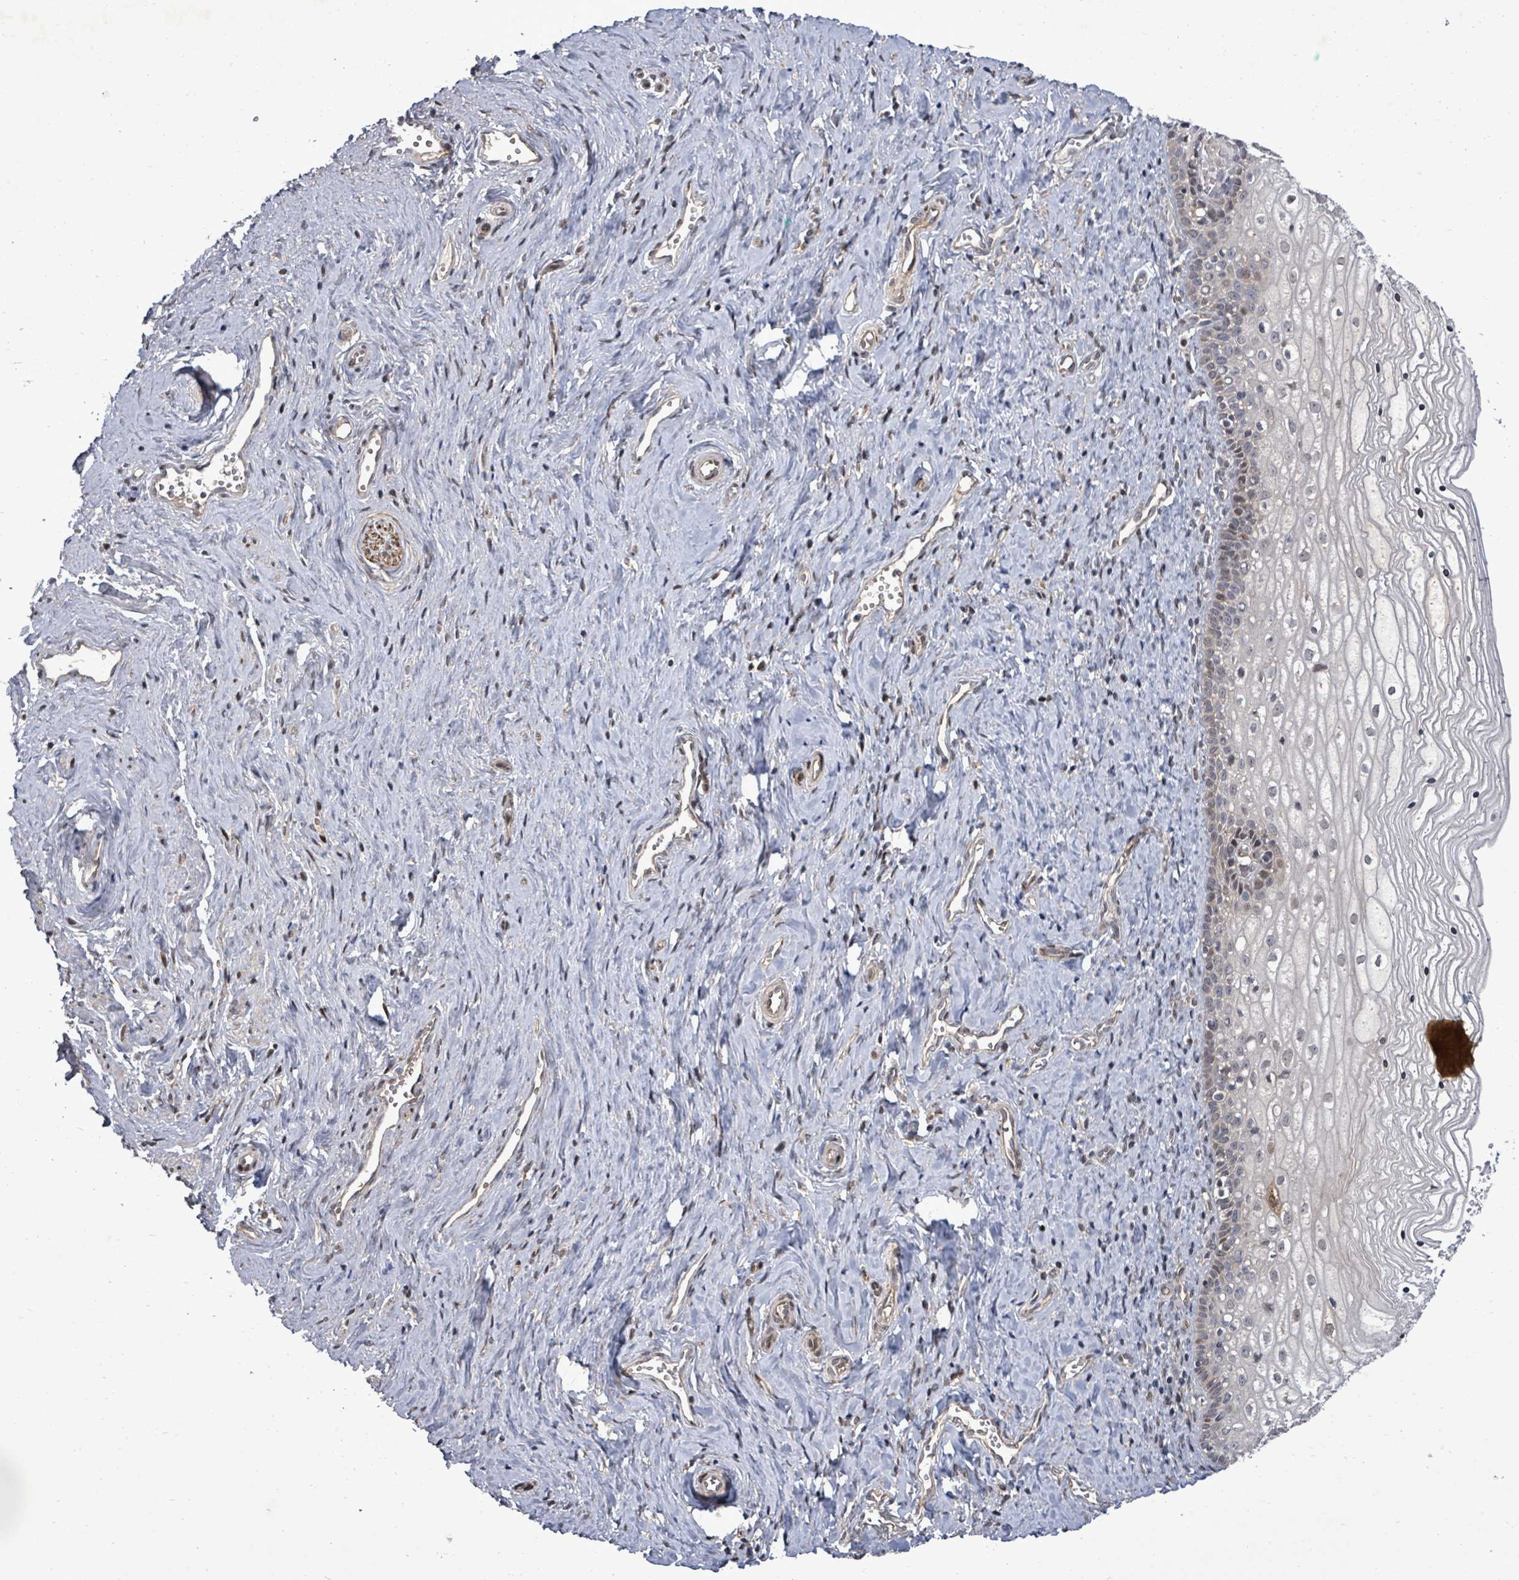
{"staining": {"intensity": "moderate", "quantity": "<25%", "location": "cytoplasmic/membranous,nuclear"}, "tissue": "vagina", "cell_type": "Squamous epithelial cells", "image_type": "normal", "snomed": [{"axis": "morphology", "description": "Normal tissue, NOS"}, {"axis": "topography", "description": "Vagina"}], "caption": "Vagina stained with DAB (3,3'-diaminobenzidine) immunohistochemistry (IHC) exhibits low levels of moderate cytoplasmic/membranous,nuclear positivity in about <25% of squamous epithelial cells.", "gene": "KRTAP27", "patient": {"sex": "female", "age": 59}}